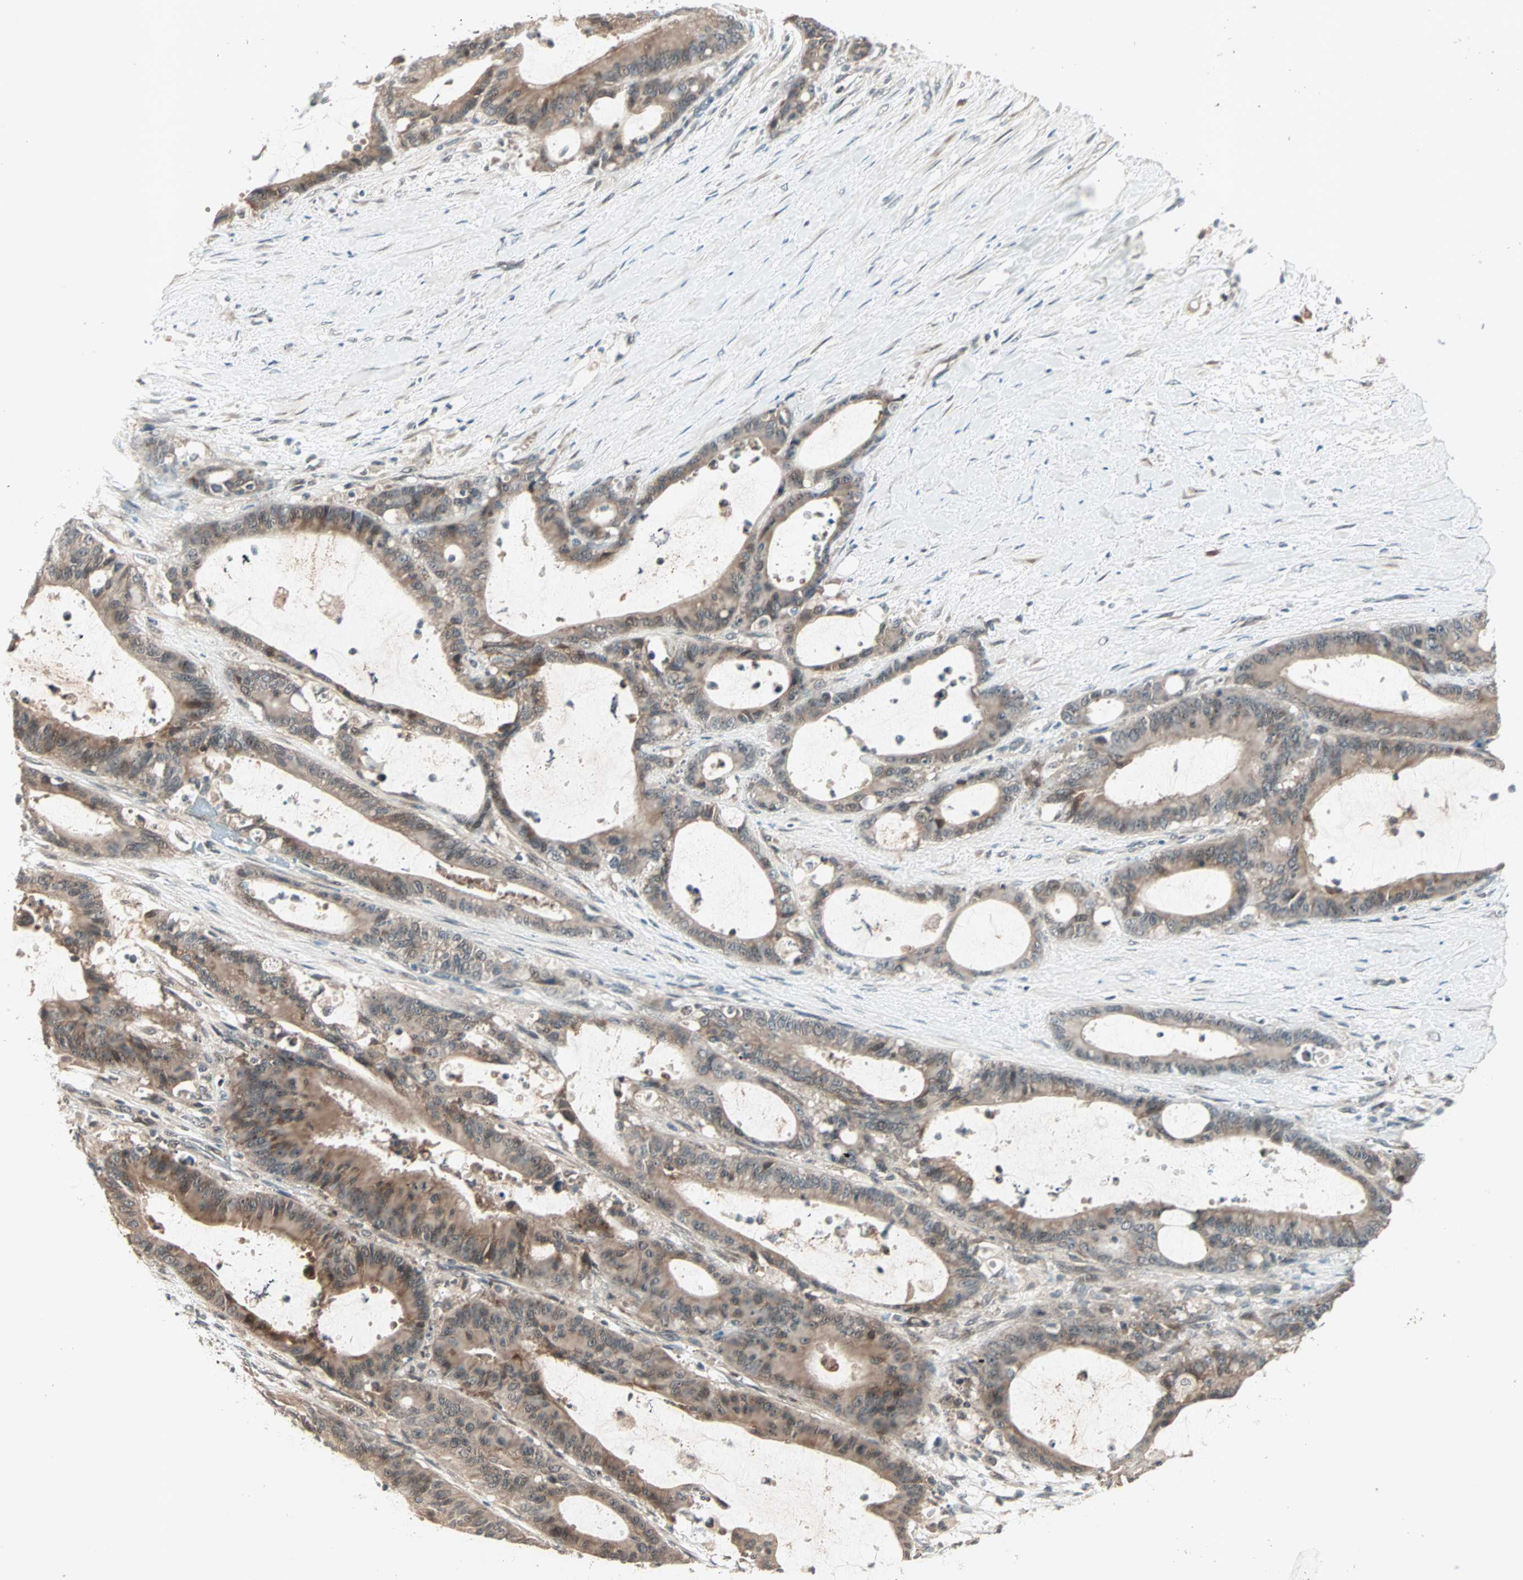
{"staining": {"intensity": "moderate", "quantity": ">75%", "location": "cytoplasmic/membranous"}, "tissue": "liver cancer", "cell_type": "Tumor cells", "image_type": "cancer", "snomed": [{"axis": "morphology", "description": "Cholangiocarcinoma"}, {"axis": "topography", "description": "Liver"}], "caption": "Liver cancer stained with DAB (3,3'-diaminobenzidine) immunohistochemistry (IHC) reveals medium levels of moderate cytoplasmic/membranous positivity in about >75% of tumor cells. The protein is stained brown, and the nuclei are stained in blue (DAB IHC with brightfield microscopy, high magnification).", "gene": "PGBD1", "patient": {"sex": "female", "age": 73}}